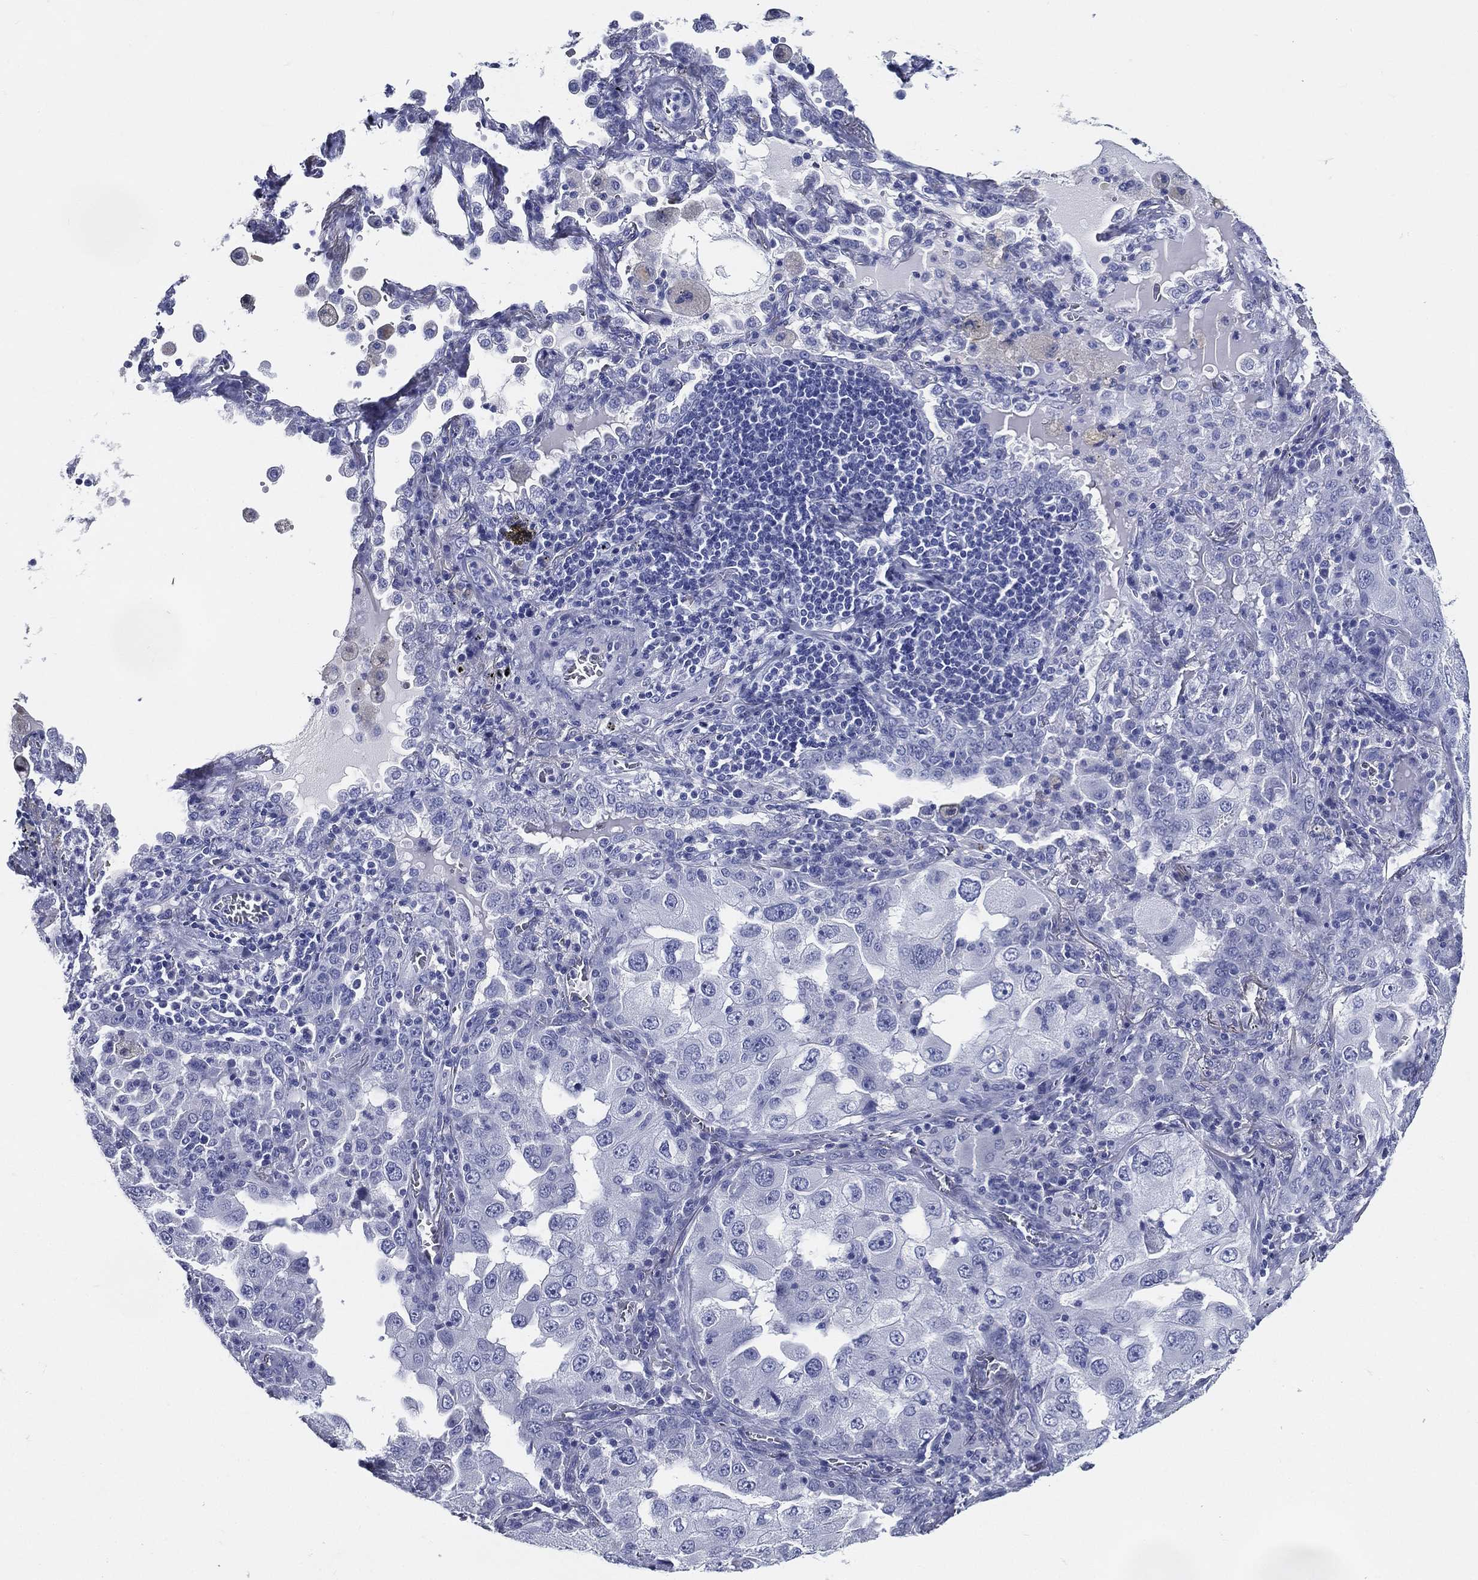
{"staining": {"intensity": "negative", "quantity": "none", "location": "none"}, "tissue": "lung cancer", "cell_type": "Tumor cells", "image_type": "cancer", "snomed": [{"axis": "morphology", "description": "Adenocarcinoma, NOS"}, {"axis": "topography", "description": "Lung"}], "caption": "Immunohistochemical staining of lung adenocarcinoma demonstrates no significant expression in tumor cells.", "gene": "ACE2", "patient": {"sex": "female", "age": 61}}